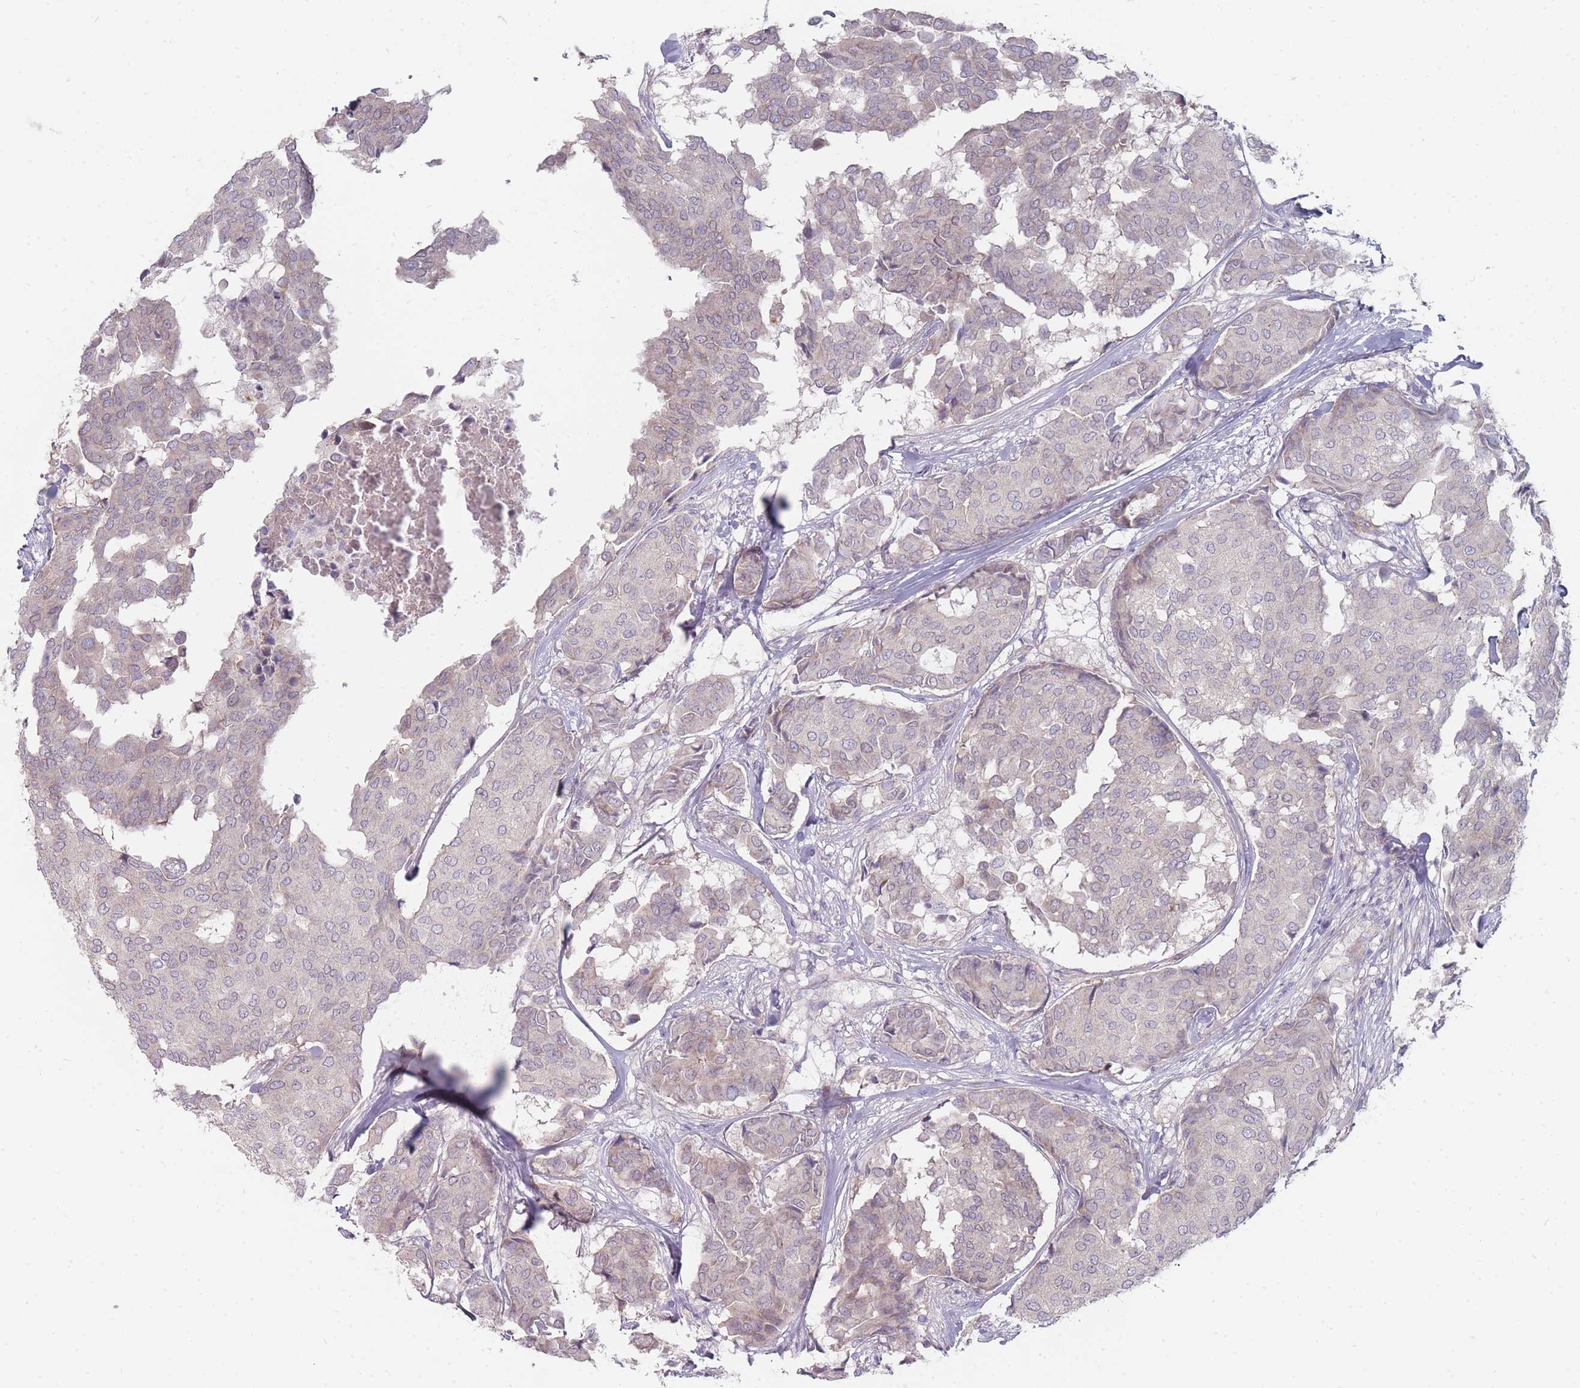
{"staining": {"intensity": "weak", "quantity": "<25%", "location": "cytoplasmic/membranous"}, "tissue": "breast cancer", "cell_type": "Tumor cells", "image_type": "cancer", "snomed": [{"axis": "morphology", "description": "Duct carcinoma"}, {"axis": "topography", "description": "Breast"}], "caption": "This histopathology image is of breast intraductal carcinoma stained with IHC to label a protein in brown with the nuclei are counter-stained blue. There is no staining in tumor cells. The staining is performed using DAB brown chromogen with nuclei counter-stained in using hematoxylin.", "gene": "PCDH12", "patient": {"sex": "female", "age": 75}}